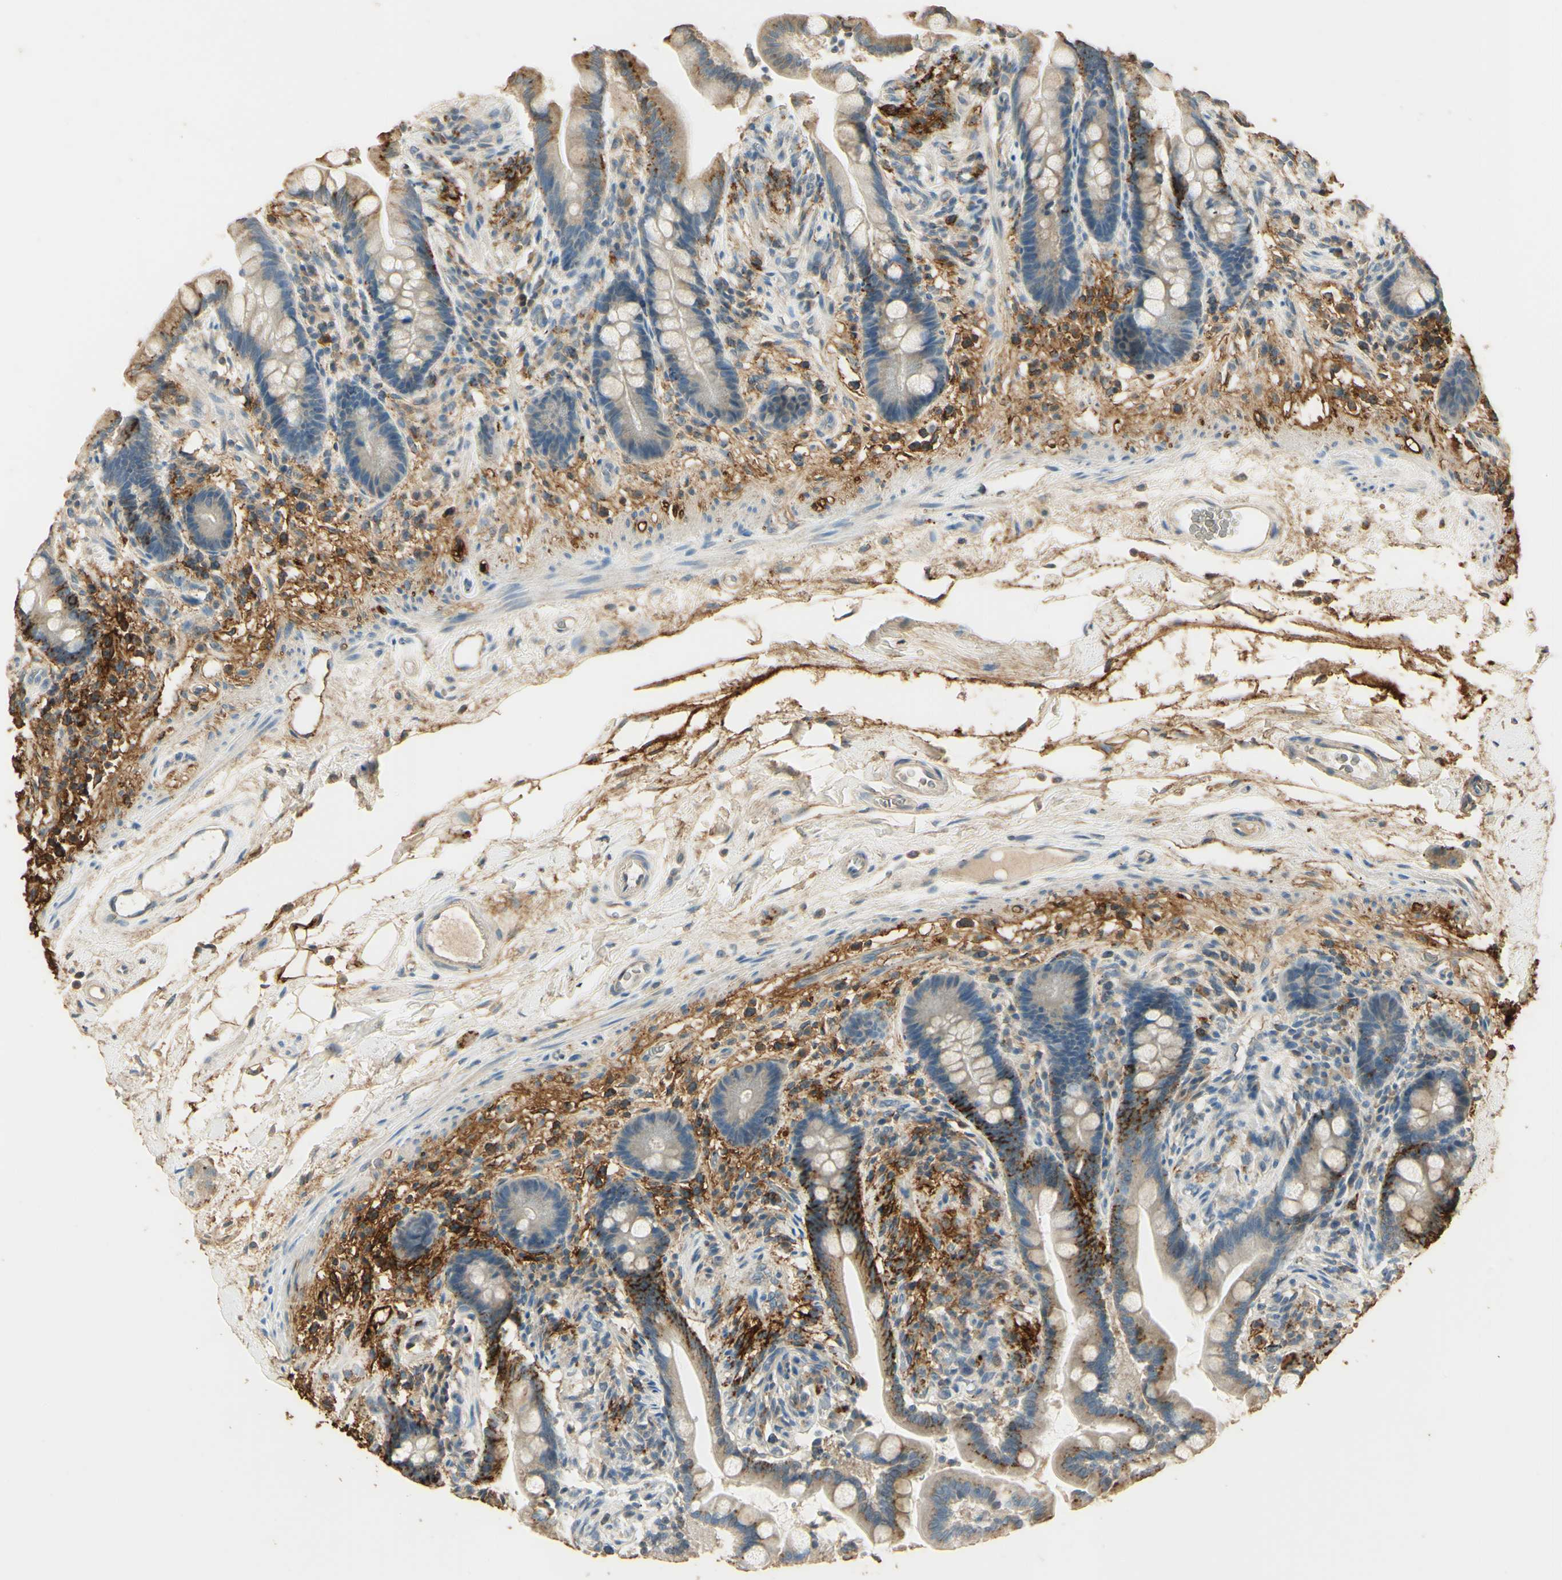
{"staining": {"intensity": "weak", "quantity": "25%-75%", "location": "cytoplasmic/membranous"}, "tissue": "colon", "cell_type": "Endothelial cells", "image_type": "normal", "snomed": [{"axis": "morphology", "description": "Normal tissue, NOS"}, {"axis": "topography", "description": "Colon"}], "caption": "This histopathology image exhibits unremarkable colon stained with immunohistochemistry to label a protein in brown. The cytoplasmic/membranous of endothelial cells show weak positivity for the protein. Nuclei are counter-stained blue.", "gene": "ARHGEF17", "patient": {"sex": "male", "age": 73}}